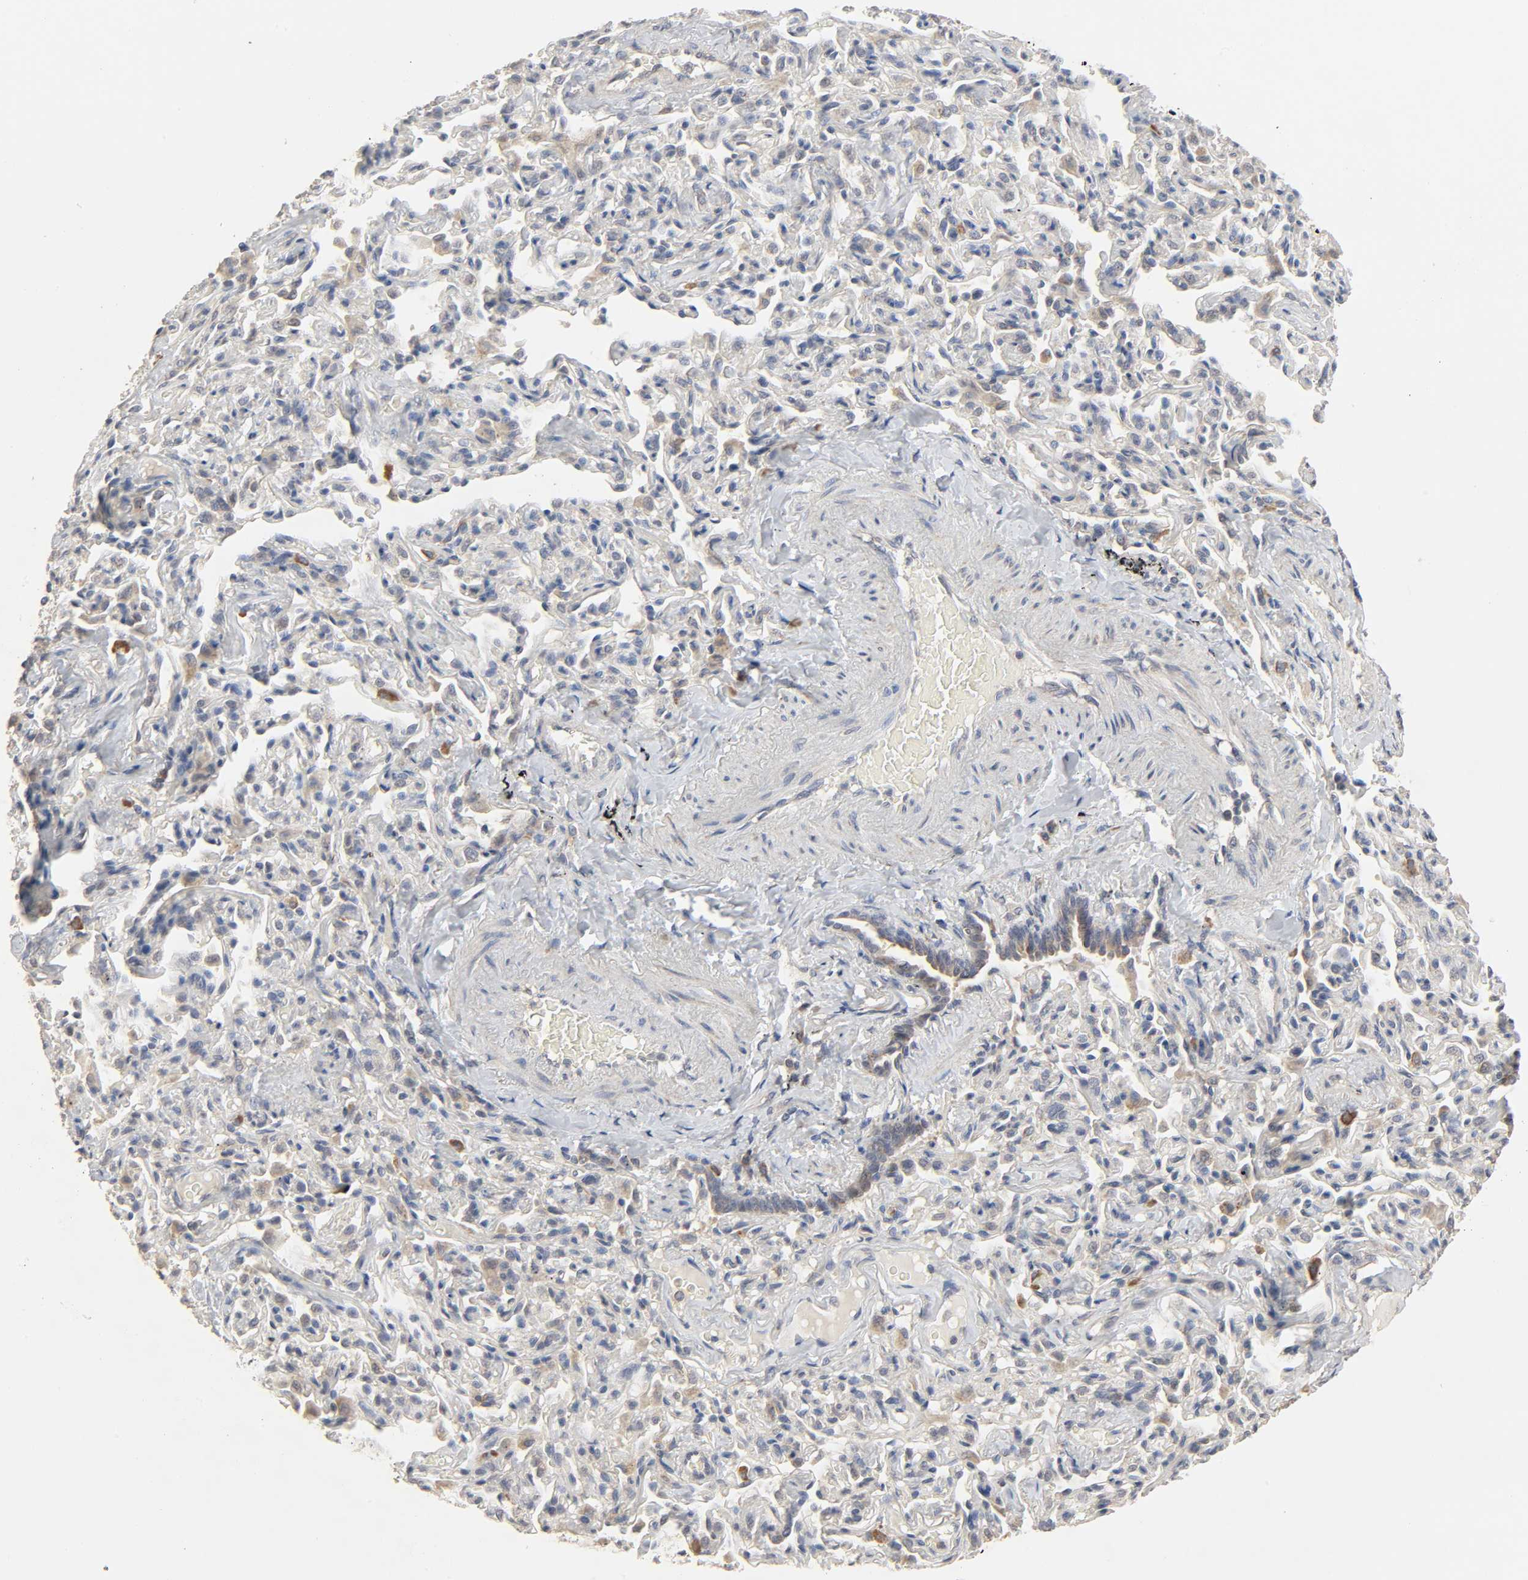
{"staining": {"intensity": "moderate", "quantity": ">75%", "location": "cytoplasmic/membranous"}, "tissue": "bronchus", "cell_type": "Respiratory epithelial cells", "image_type": "normal", "snomed": [{"axis": "morphology", "description": "Normal tissue, NOS"}, {"axis": "topography", "description": "Lung"}], "caption": "Normal bronchus was stained to show a protein in brown. There is medium levels of moderate cytoplasmic/membranous expression in about >75% of respiratory epithelial cells. (brown staining indicates protein expression, while blue staining denotes nuclei).", "gene": "CLEC4E", "patient": {"sex": "male", "age": 64}}